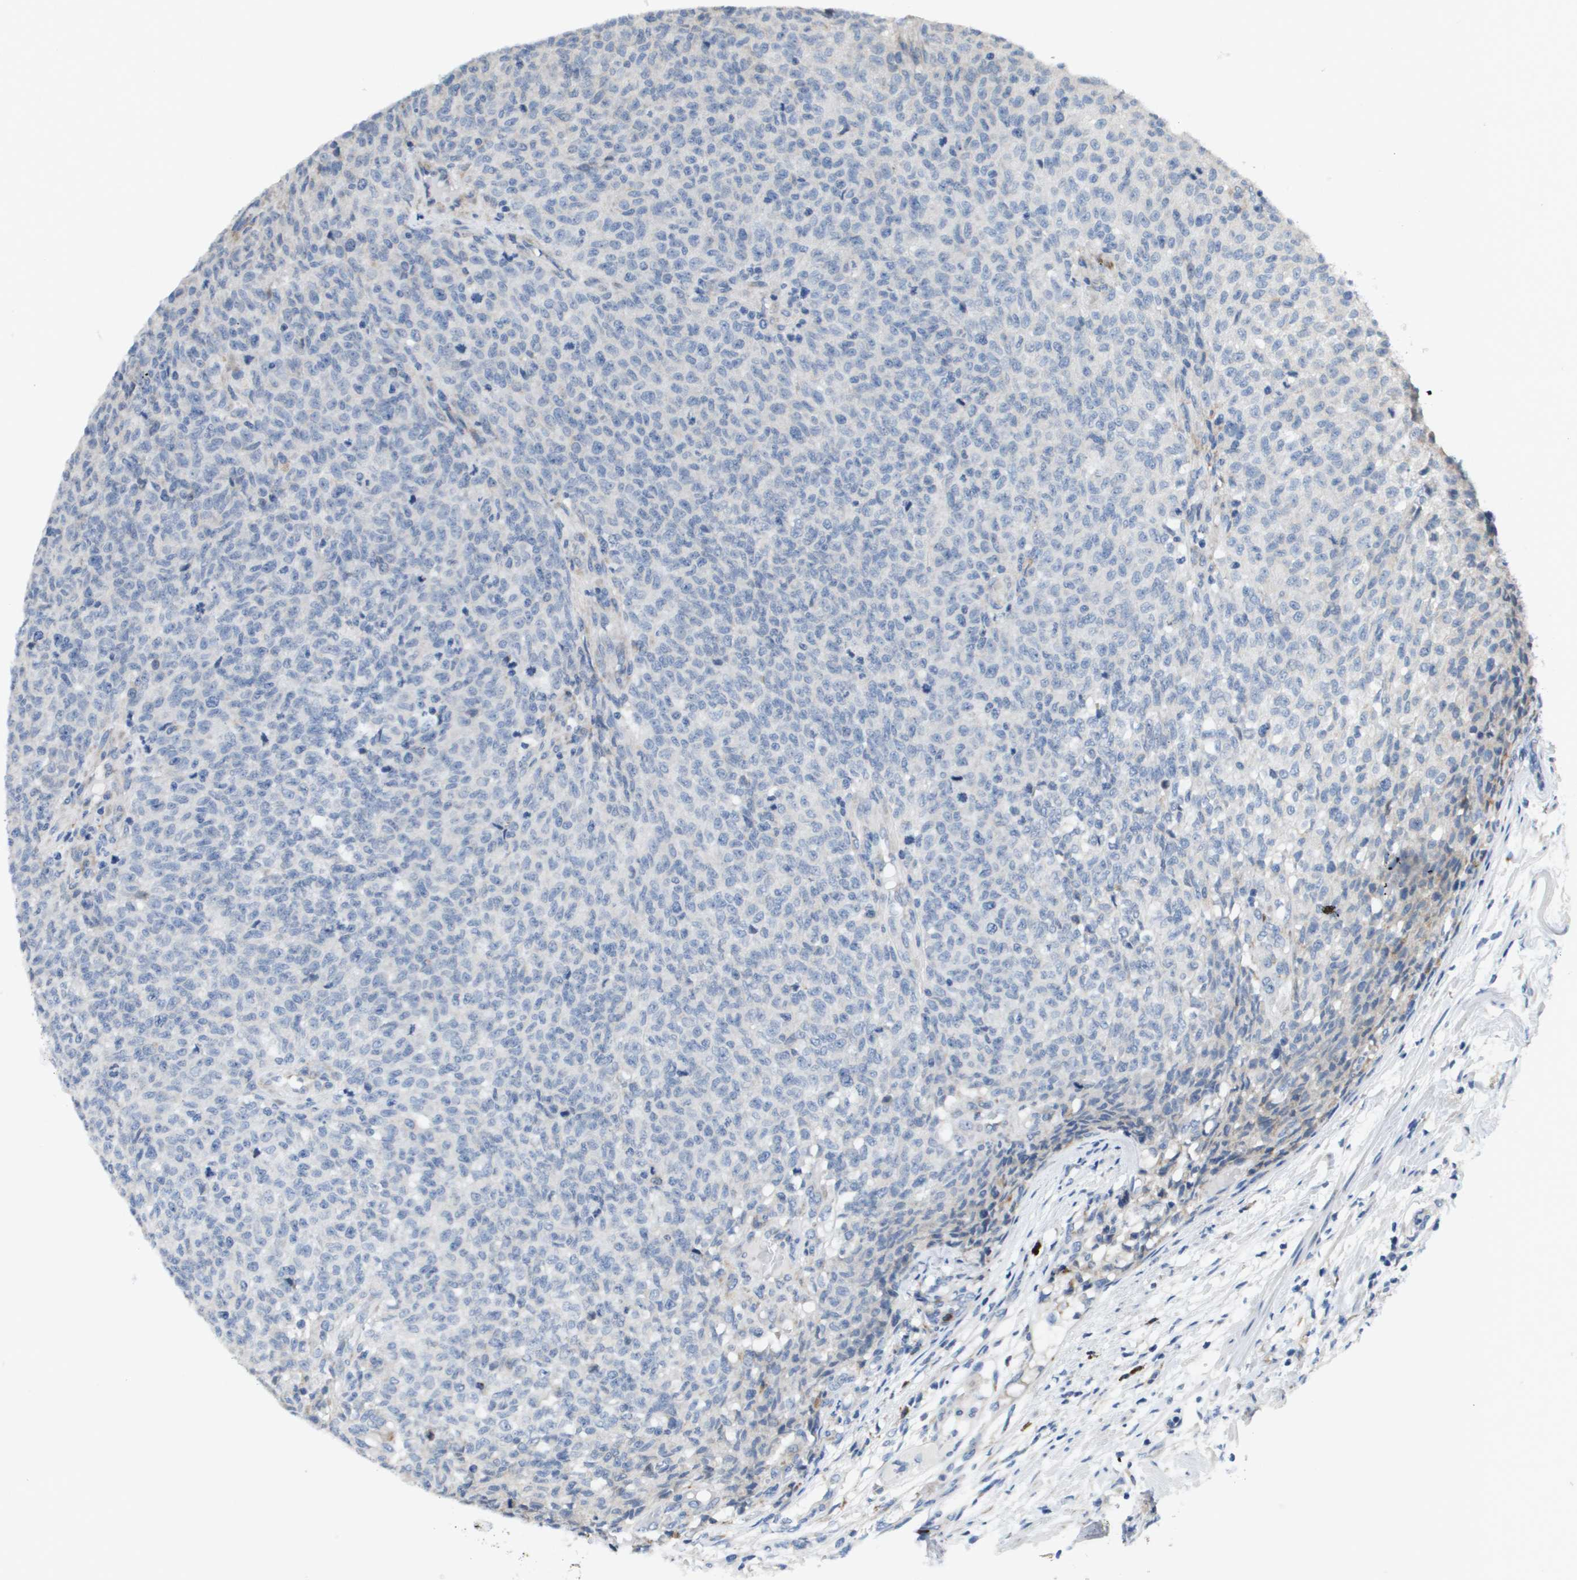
{"staining": {"intensity": "negative", "quantity": "none", "location": "none"}, "tissue": "testis cancer", "cell_type": "Tumor cells", "image_type": "cancer", "snomed": [{"axis": "morphology", "description": "Seminoma, NOS"}, {"axis": "topography", "description": "Testis"}], "caption": "The immunohistochemistry histopathology image has no significant positivity in tumor cells of seminoma (testis) tissue.", "gene": "CD3G", "patient": {"sex": "male", "age": 59}}